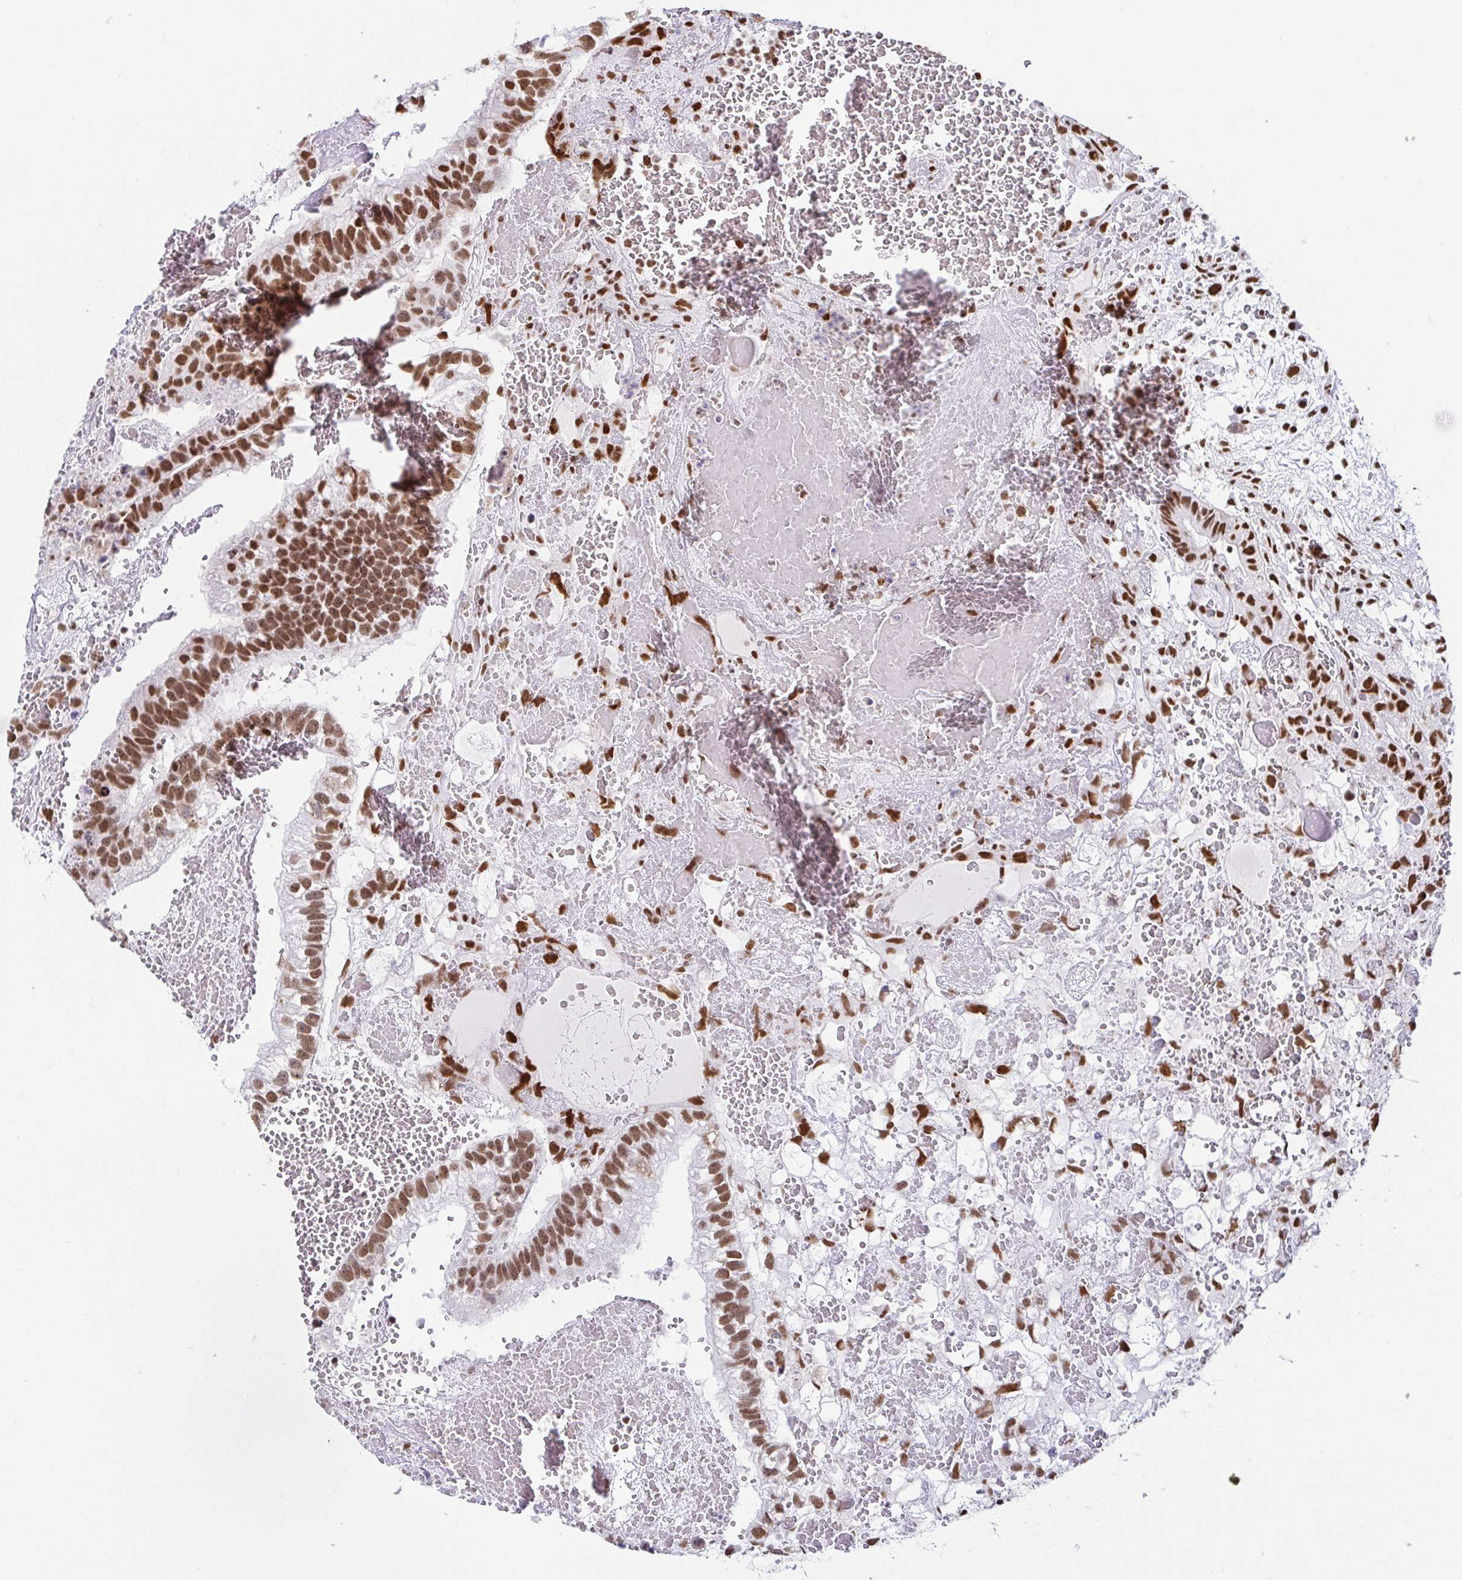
{"staining": {"intensity": "moderate", "quantity": ">75%", "location": "nuclear"}, "tissue": "testis cancer", "cell_type": "Tumor cells", "image_type": "cancer", "snomed": [{"axis": "morphology", "description": "Normal tissue, NOS"}, {"axis": "morphology", "description": "Carcinoma, Embryonal, NOS"}, {"axis": "topography", "description": "Testis"}], "caption": "Tumor cells exhibit moderate nuclear expression in about >75% of cells in testis cancer. (brown staining indicates protein expression, while blue staining denotes nuclei).", "gene": "EWSR1", "patient": {"sex": "male", "age": 32}}